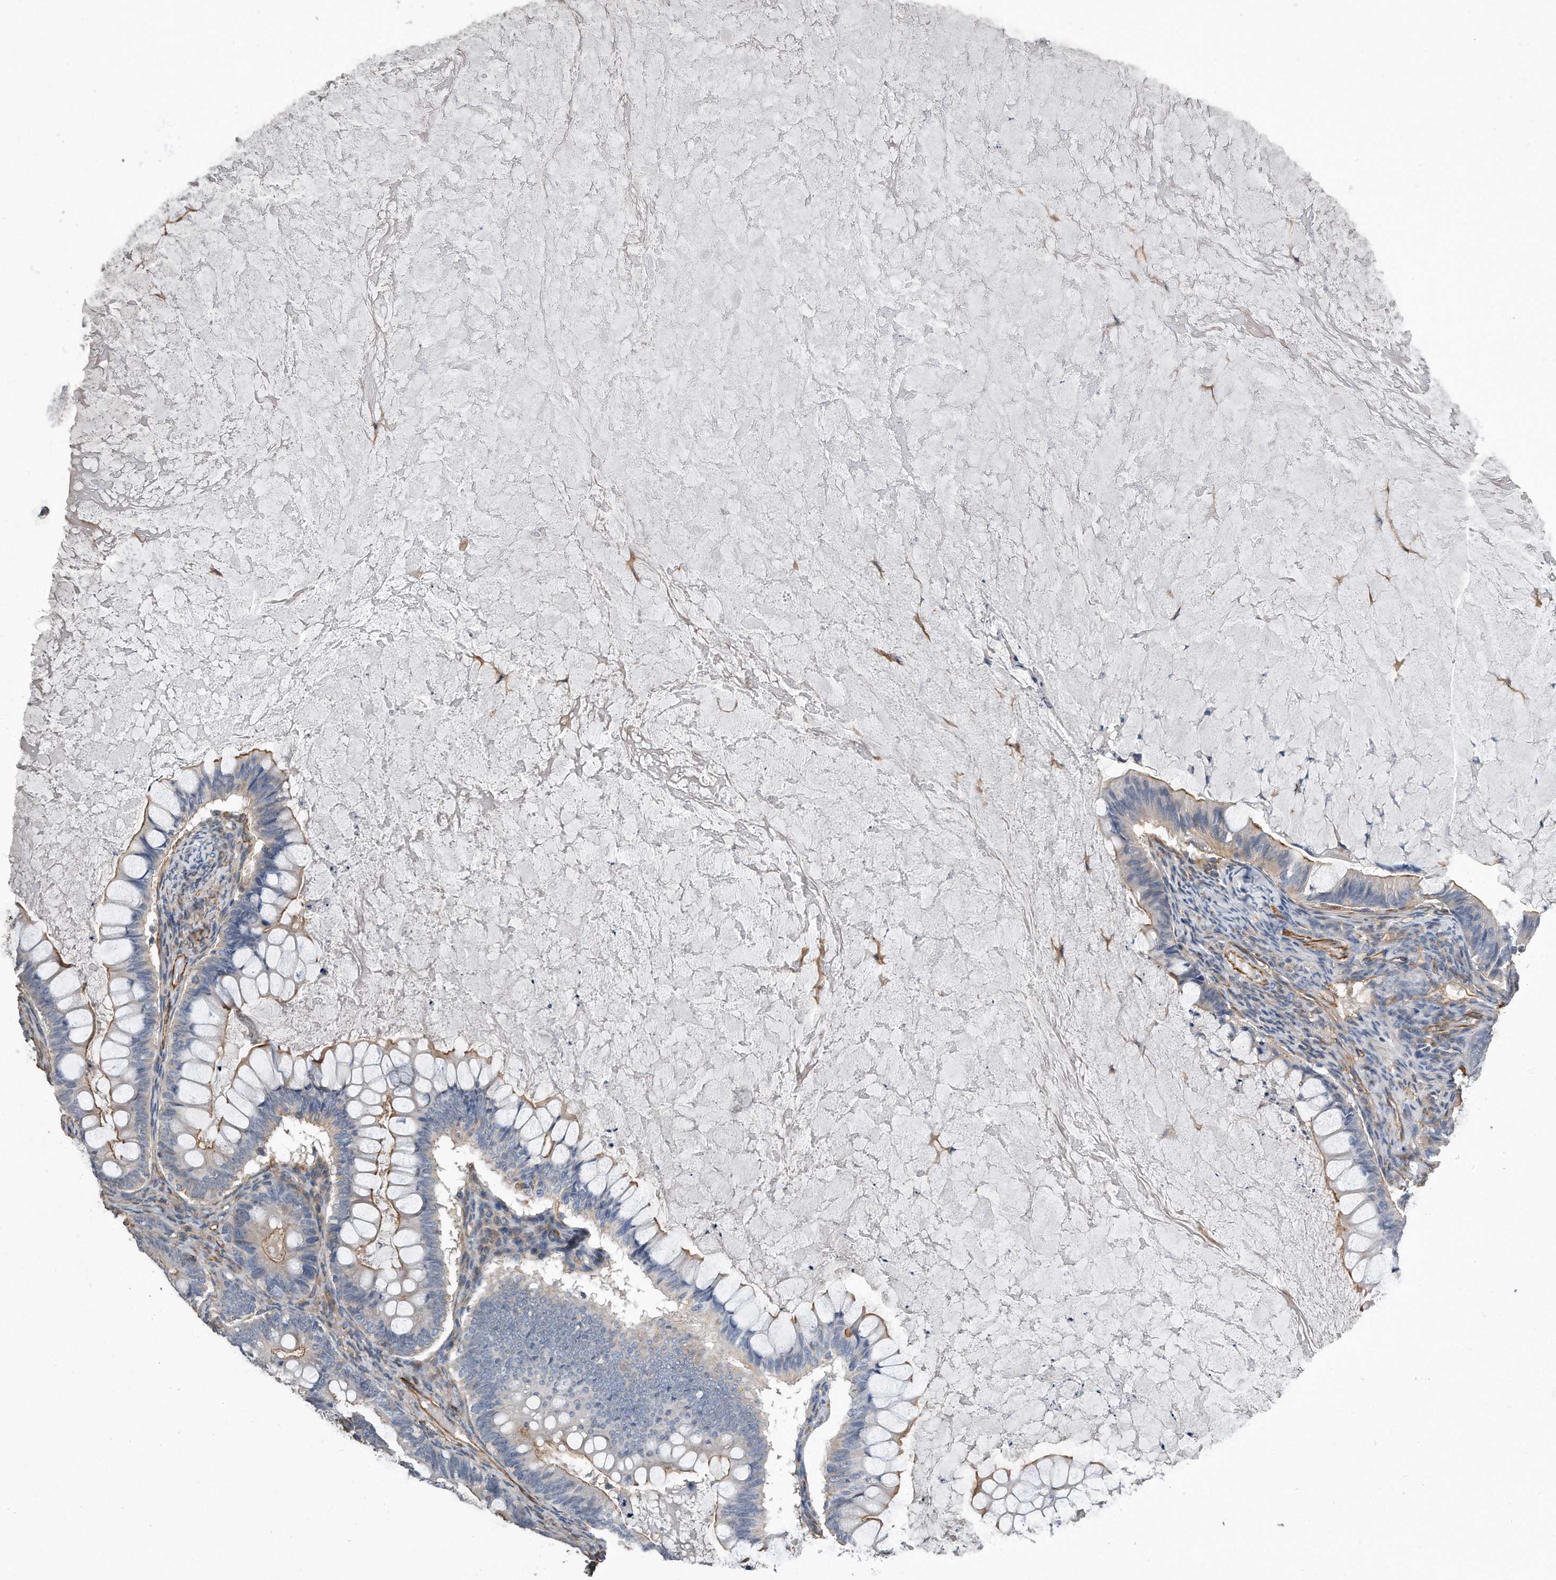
{"staining": {"intensity": "weak", "quantity": "25%-75%", "location": "cytoplasmic/membranous"}, "tissue": "ovarian cancer", "cell_type": "Tumor cells", "image_type": "cancer", "snomed": [{"axis": "morphology", "description": "Cystadenocarcinoma, mucinous, NOS"}, {"axis": "topography", "description": "Ovary"}], "caption": "Protein analysis of ovarian cancer tissue reveals weak cytoplasmic/membranous staining in approximately 25%-75% of tumor cells.", "gene": "GPC1", "patient": {"sex": "female", "age": 61}}